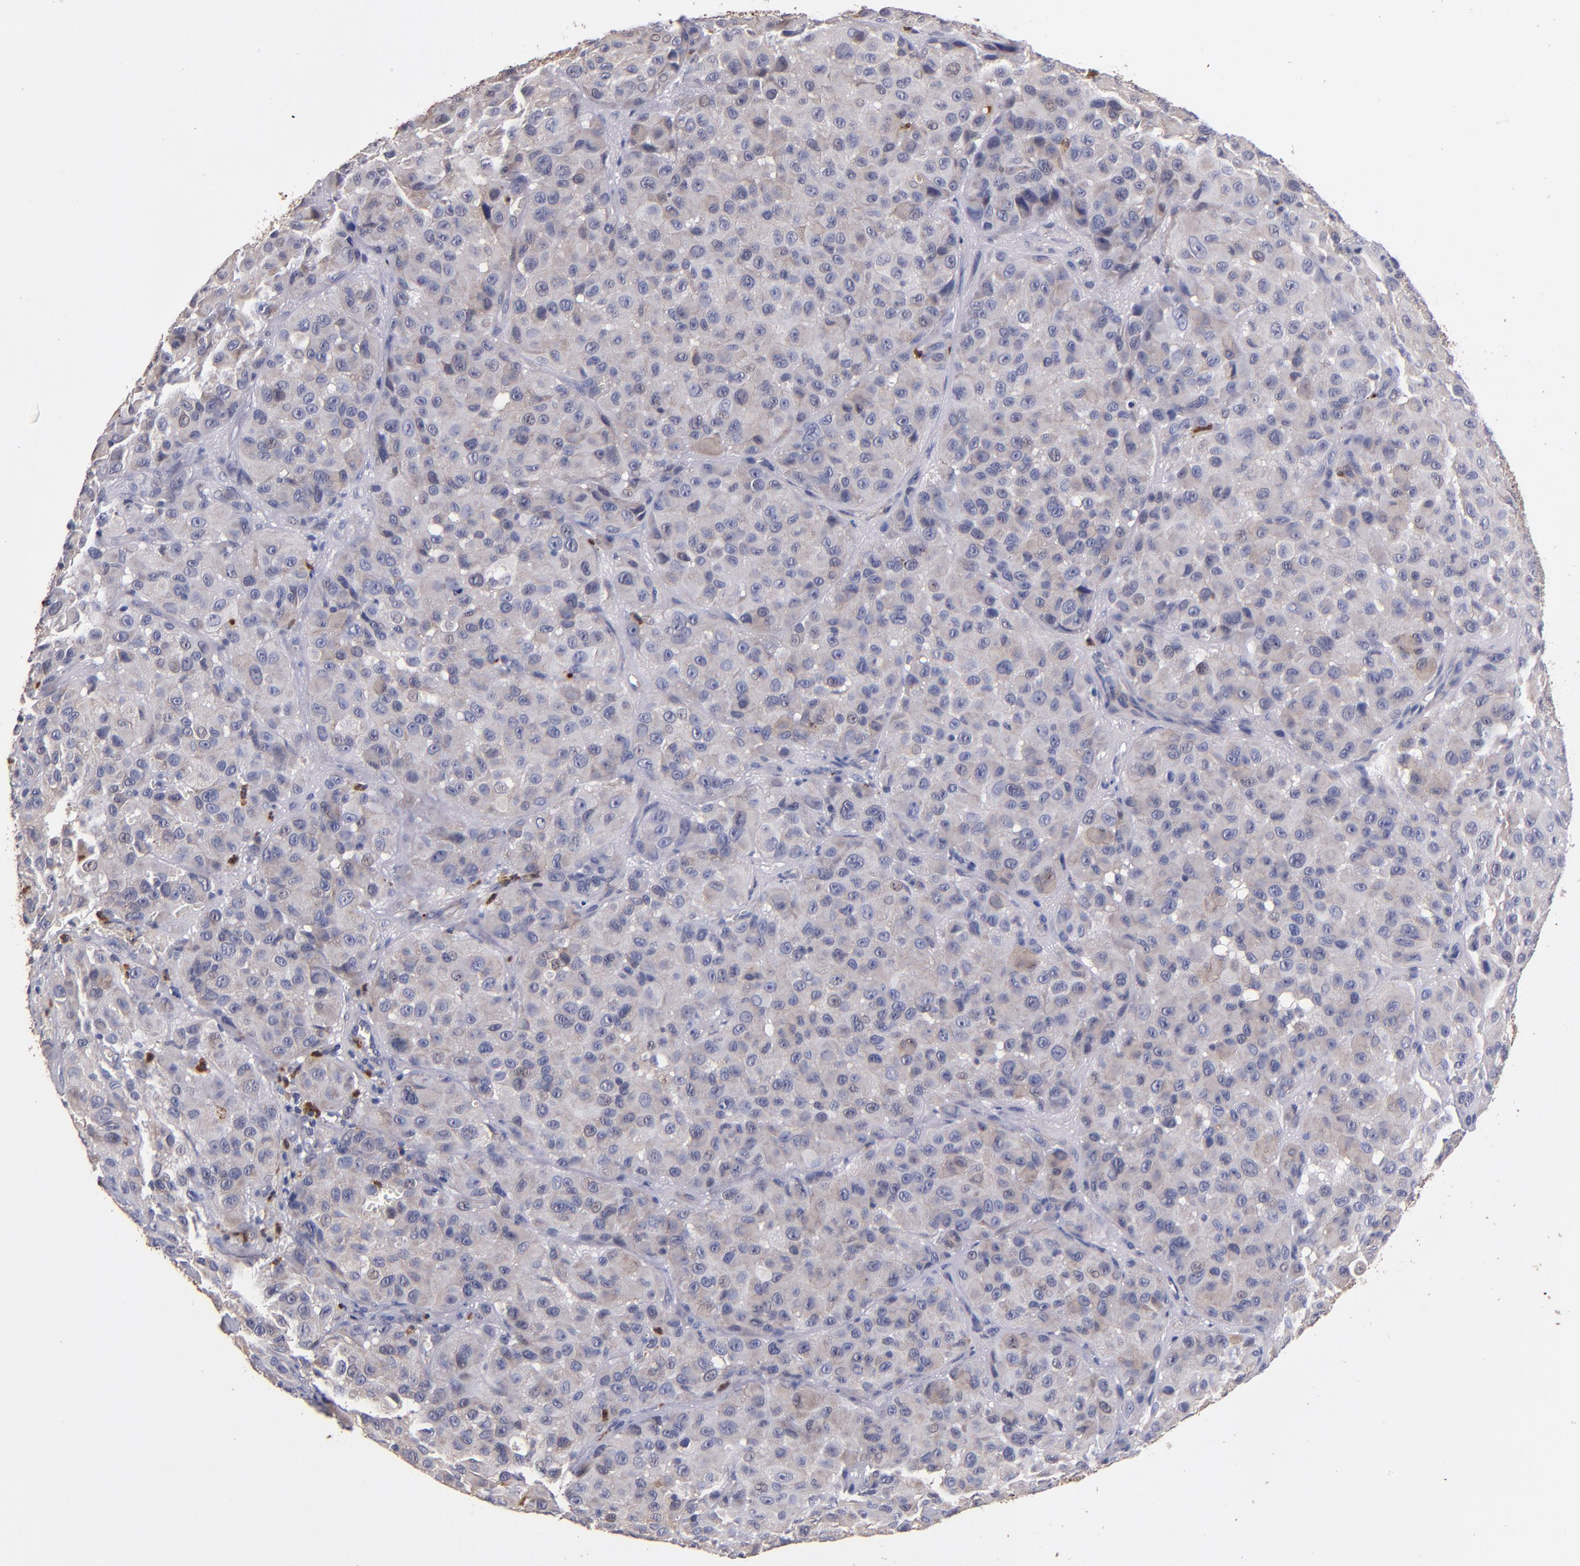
{"staining": {"intensity": "negative", "quantity": "none", "location": "none"}, "tissue": "melanoma", "cell_type": "Tumor cells", "image_type": "cancer", "snomed": [{"axis": "morphology", "description": "Malignant melanoma, NOS"}, {"axis": "topography", "description": "Skin"}], "caption": "Immunohistochemistry of human melanoma displays no positivity in tumor cells.", "gene": "TTLL12", "patient": {"sex": "female", "age": 21}}